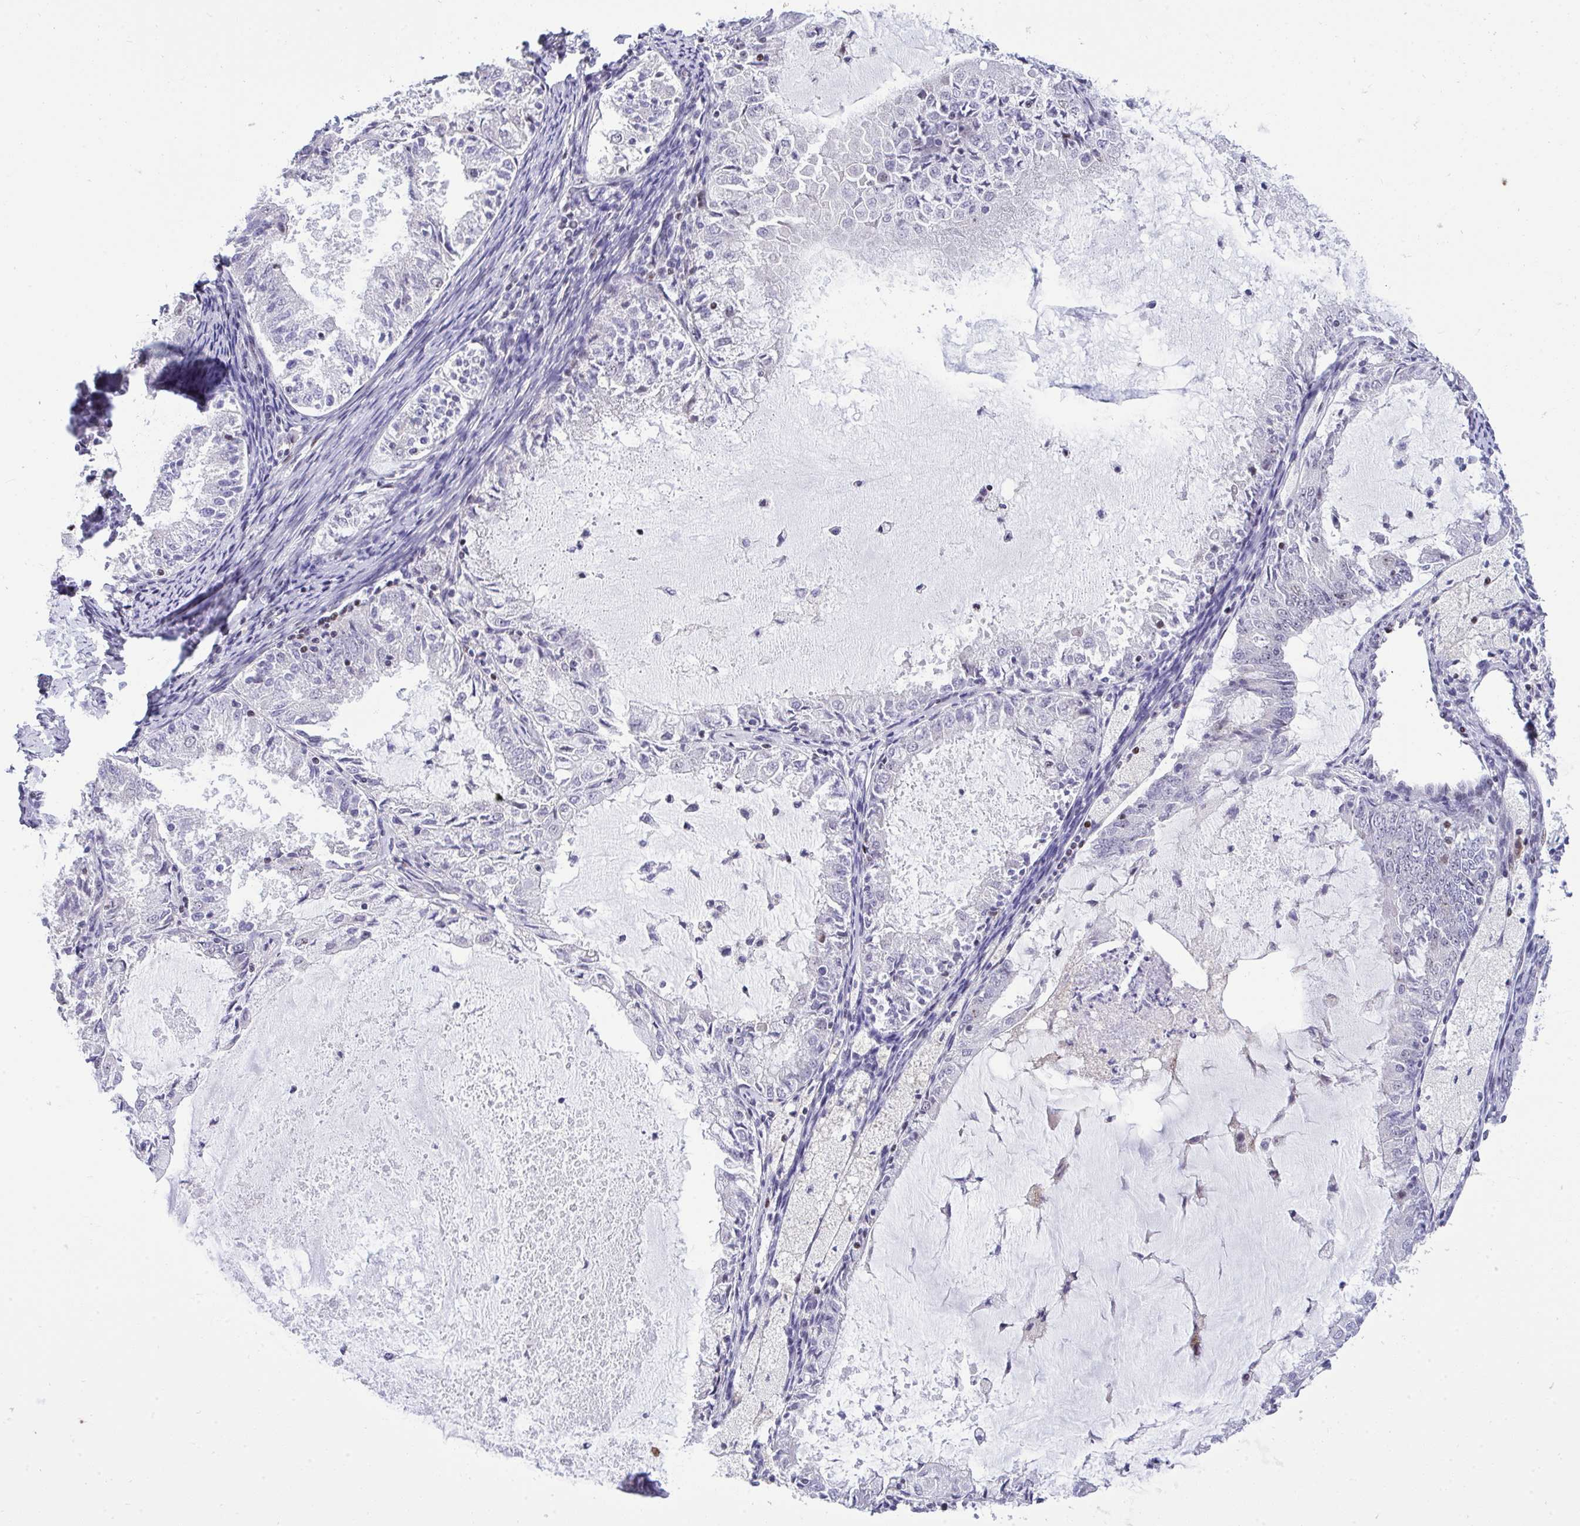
{"staining": {"intensity": "negative", "quantity": "none", "location": "none"}, "tissue": "endometrial cancer", "cell_type": "Tumor cells", "image_type": "cancer", "snomed": [{"axis": "morphology", "description": "Adenocarcinoma, NOS"}, {"axis": "topography", "description": "Endometrium"}], "caption": "DAB immunohistochemical staining of human endometrial adenocarcinoma displays no significant staining in tumor cells.", "gene": "PLPPR3", "patient": {"sex": "female", "age": 57}}